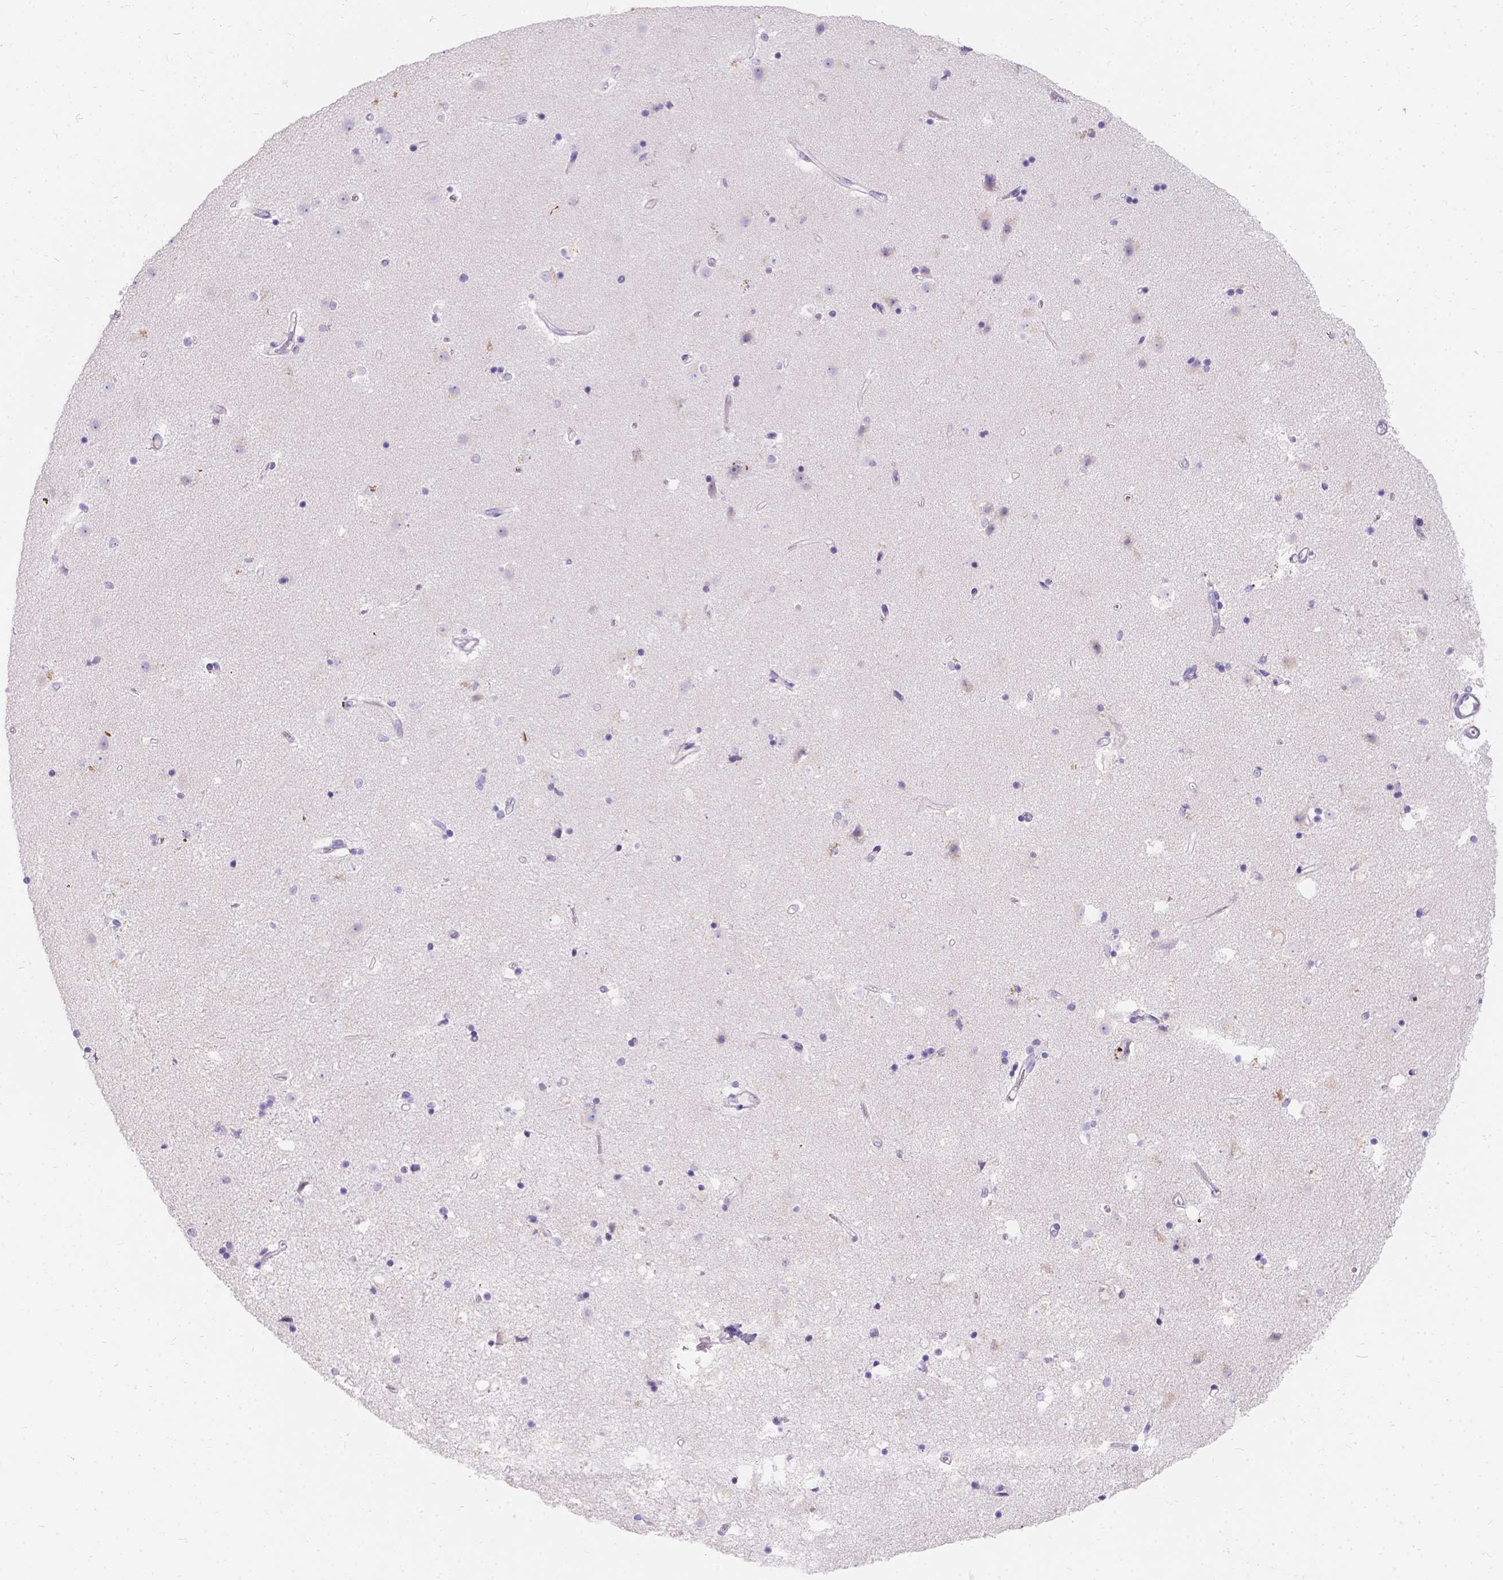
{"staining": {"intensity": "negative", "quantity": "none", "location": "none"}, "tissue": "caudate", "cell_type": "Glial cells", "image_type": "normal", "snomed": [{"axis": "morphology", "description": "Normal tissue, NOS"}, {"axis": "topography", "description": "Lateral ventricle wall"}], "caption": "Glial cells are negative for protein expression in unremarkable human caudate. (IHC, brightfield microscopy, high magnification).", "gene": "GNRHR", "patient": {"sex": "female", "age": 71}}